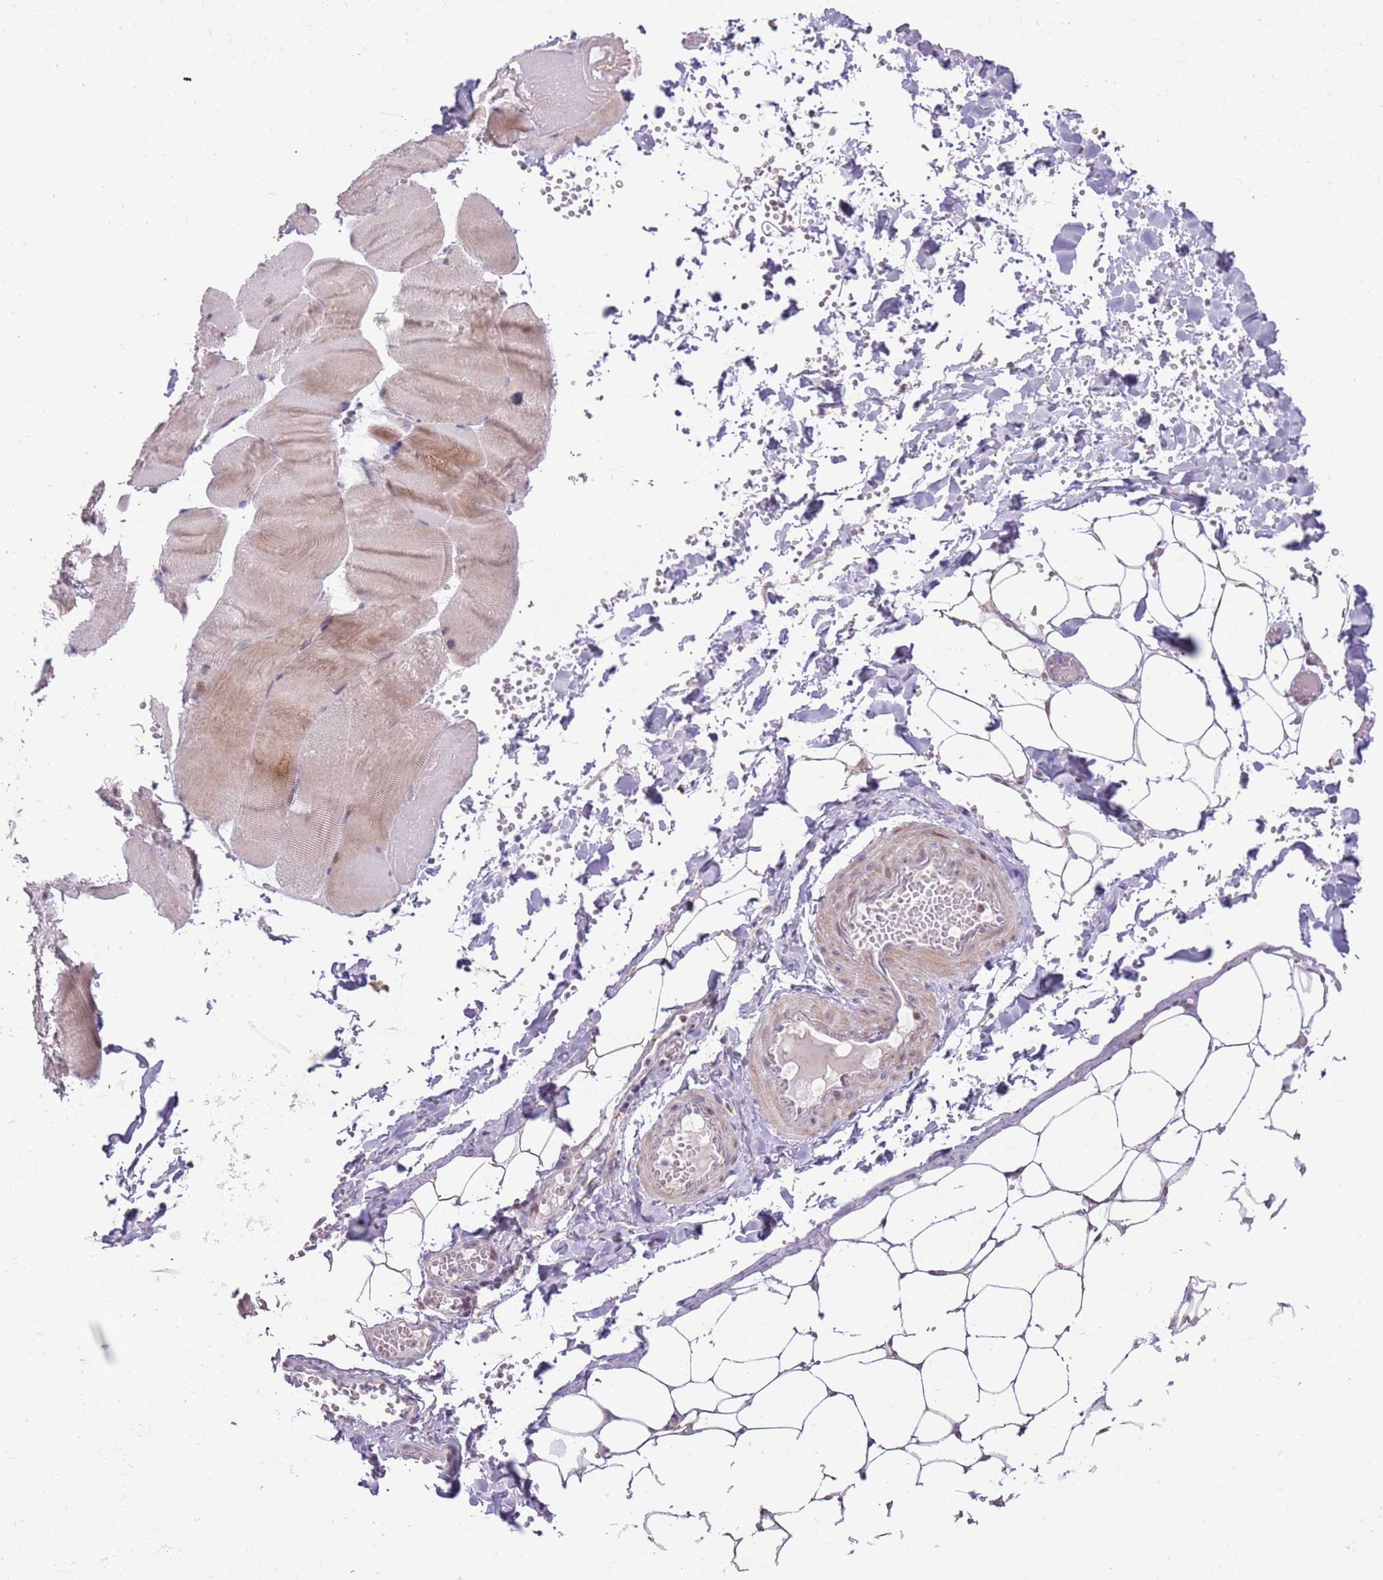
{"staining": {"intensity": "negative", "quantity": "none", "location": "none"}, "tissue": "adipose tissue", "cell_type": "Adipocytes", "image_type": "normal", "snomed": [{"axis": "morphology", "description": "Normal tissue, NOS"}, {"axis": "topography", "description": "Skeletal muscle"}, {"axis": "topography", "description": "Peripheral nerve tissue"}], "caption": "High magnification brightfield microscopy of normal adipose tissue stained with DAB (brown) and counterstained with hematoxylin (blue): adipocytes show no significant staining. Nuclei are stained in blue.", "gene": "MLLT11", "patient": {"sex": "female", "age": 55}}